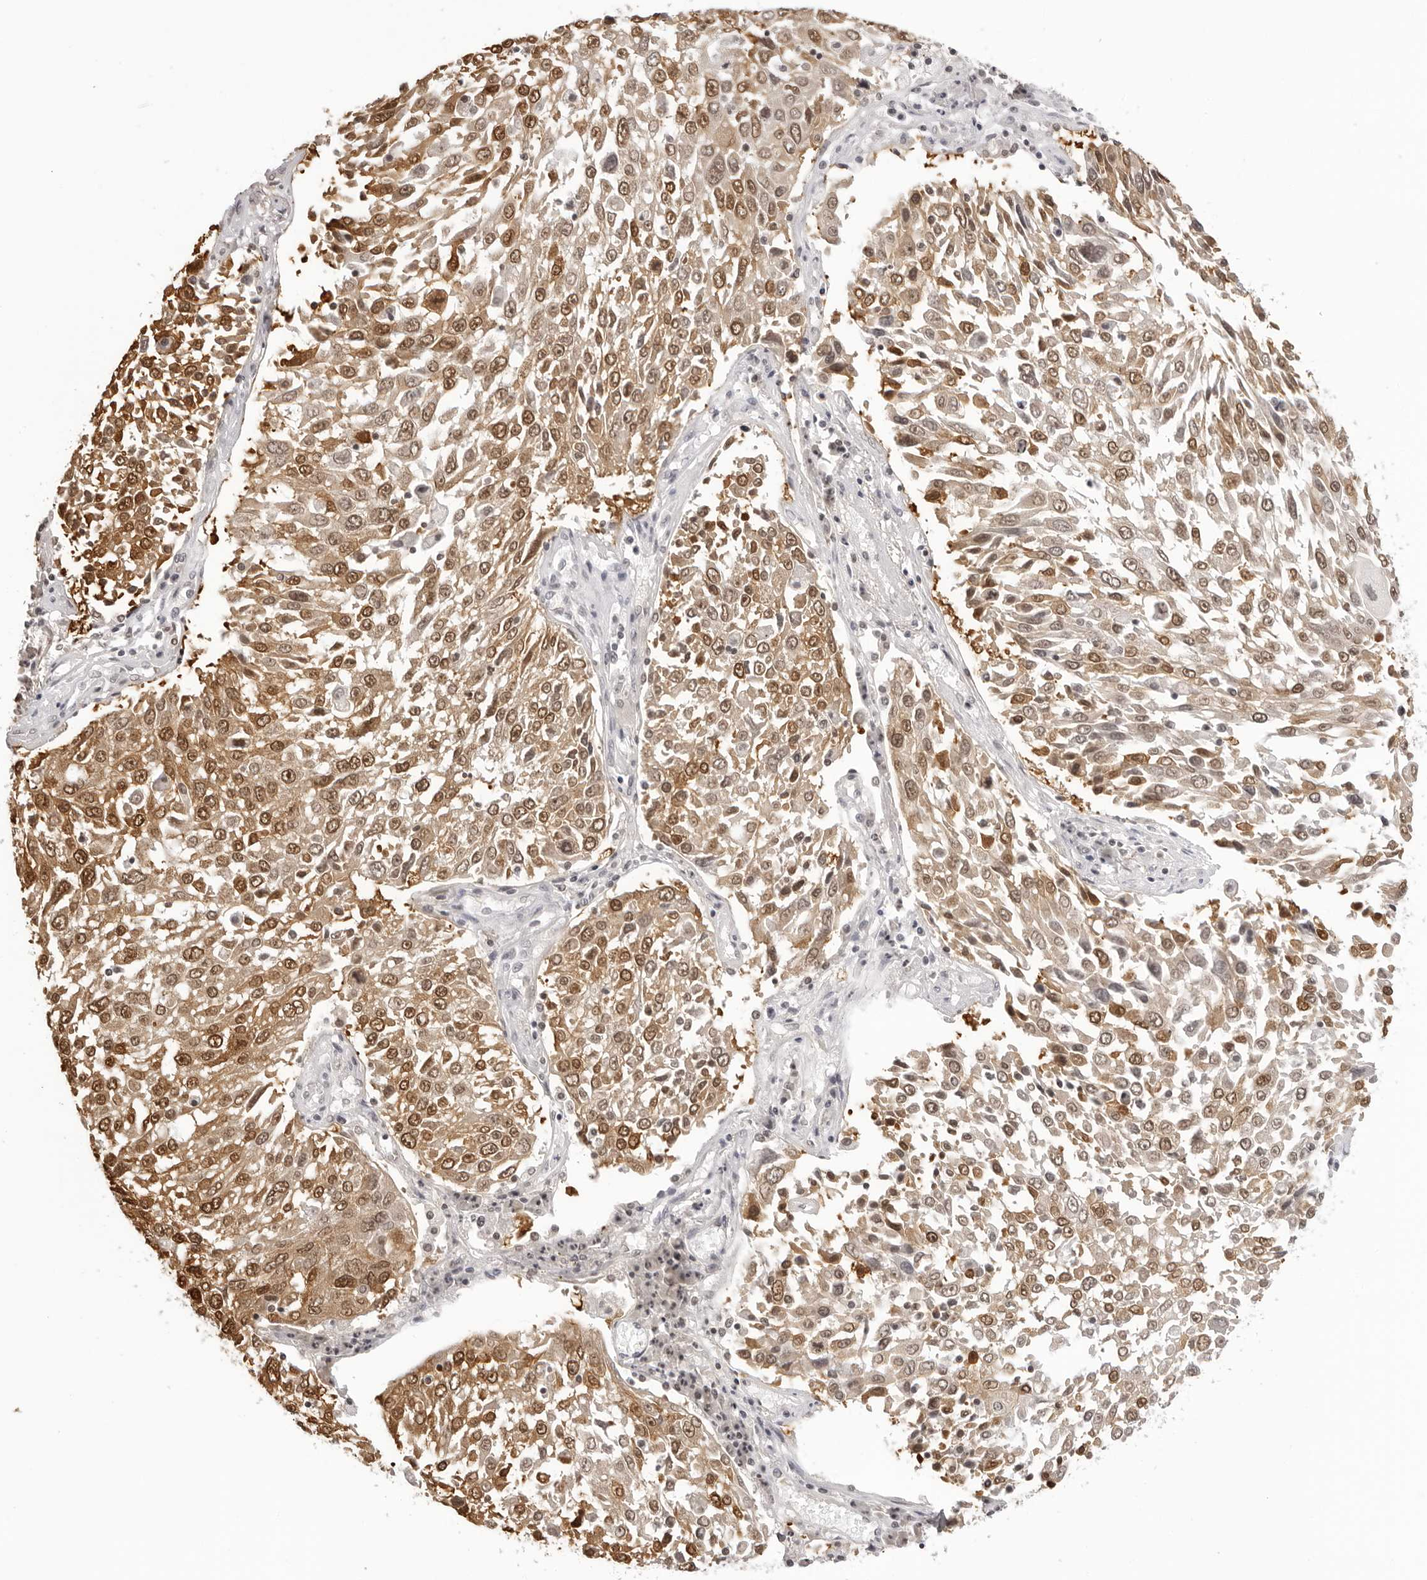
{"staining": {"intensity": "moderate", "quantity": ">75%", "location": "cytoplasmic/membranous,nuclear"}, "tissue": "lung cancer", "cell_type": "Tumor cells", "image_type": "cancer", "snomed": [{"axis": "morphology", "description": "Squamous cell carcinoma, NOS"}, {"axis": "topography", "description": "Lung"}], "caption": "Human lung cancer stained with a brown dye exhibits moderate cytoplasmic/membranous and nuclear positive expression in approximately >75% of tumor cells.", "gene": "HSPA4", "patient": {"sex": "male", "age": 65}}